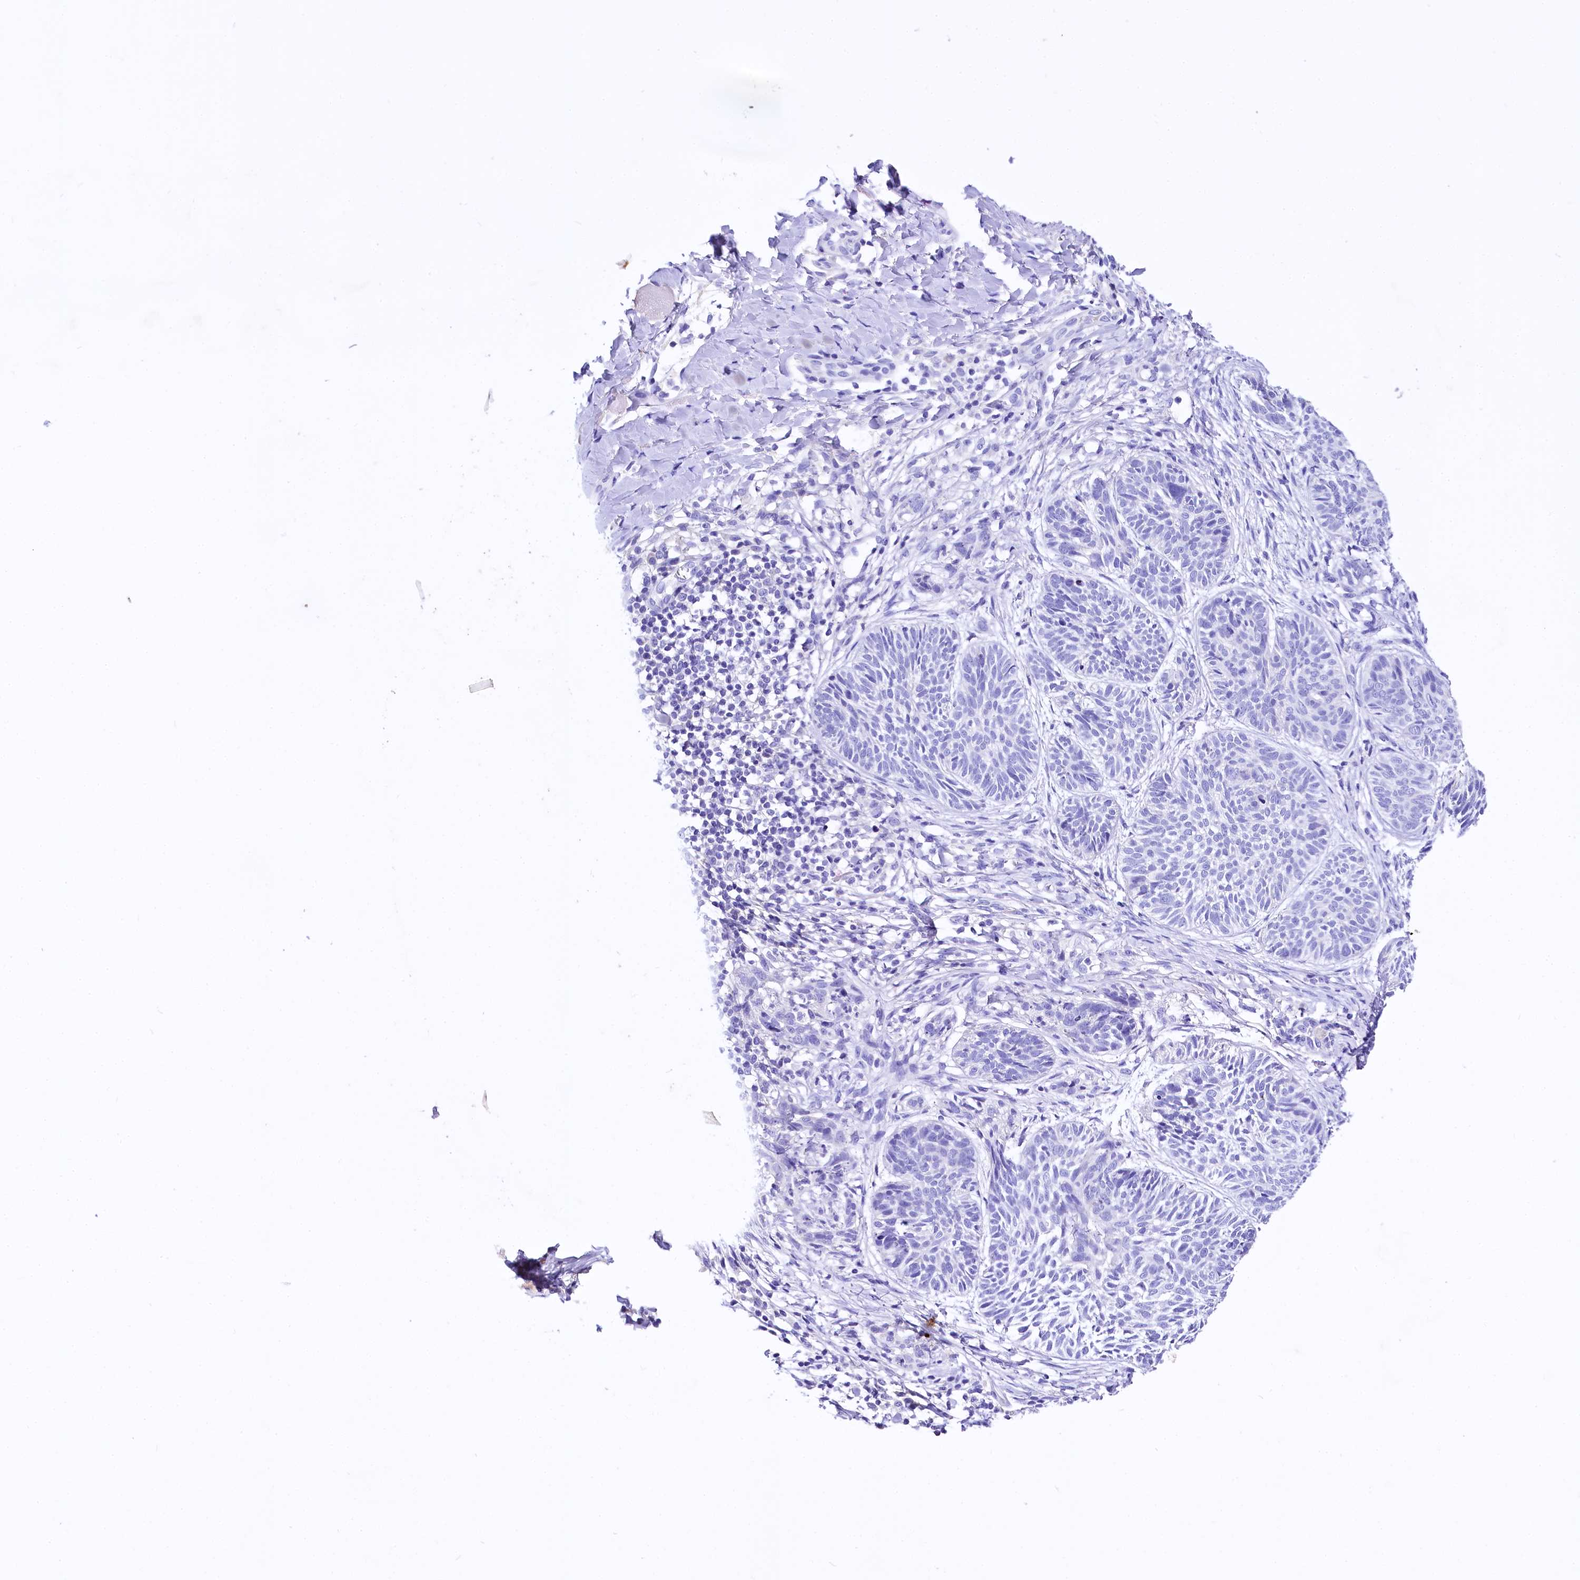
{"staining": {"intensity": "negative", "quantity": "none", "location": "none"}, "tissue": "skin cancer", "cell_type": "Tumor cells", "image_type": "cancer", "snomed": [{"axis": "morphology", "description": "Normal tissue, NOS"}, {"axis": "morphology", "description": "Basal cell carcinoma"}, {"axis": "topography", "description": "Skin"}], "caption": "Skin cancer stained for a protein using IHC reveals no expression tumor cells.", "gene": "A2ML1", "patient": {"sex": "male", "age": 66}}